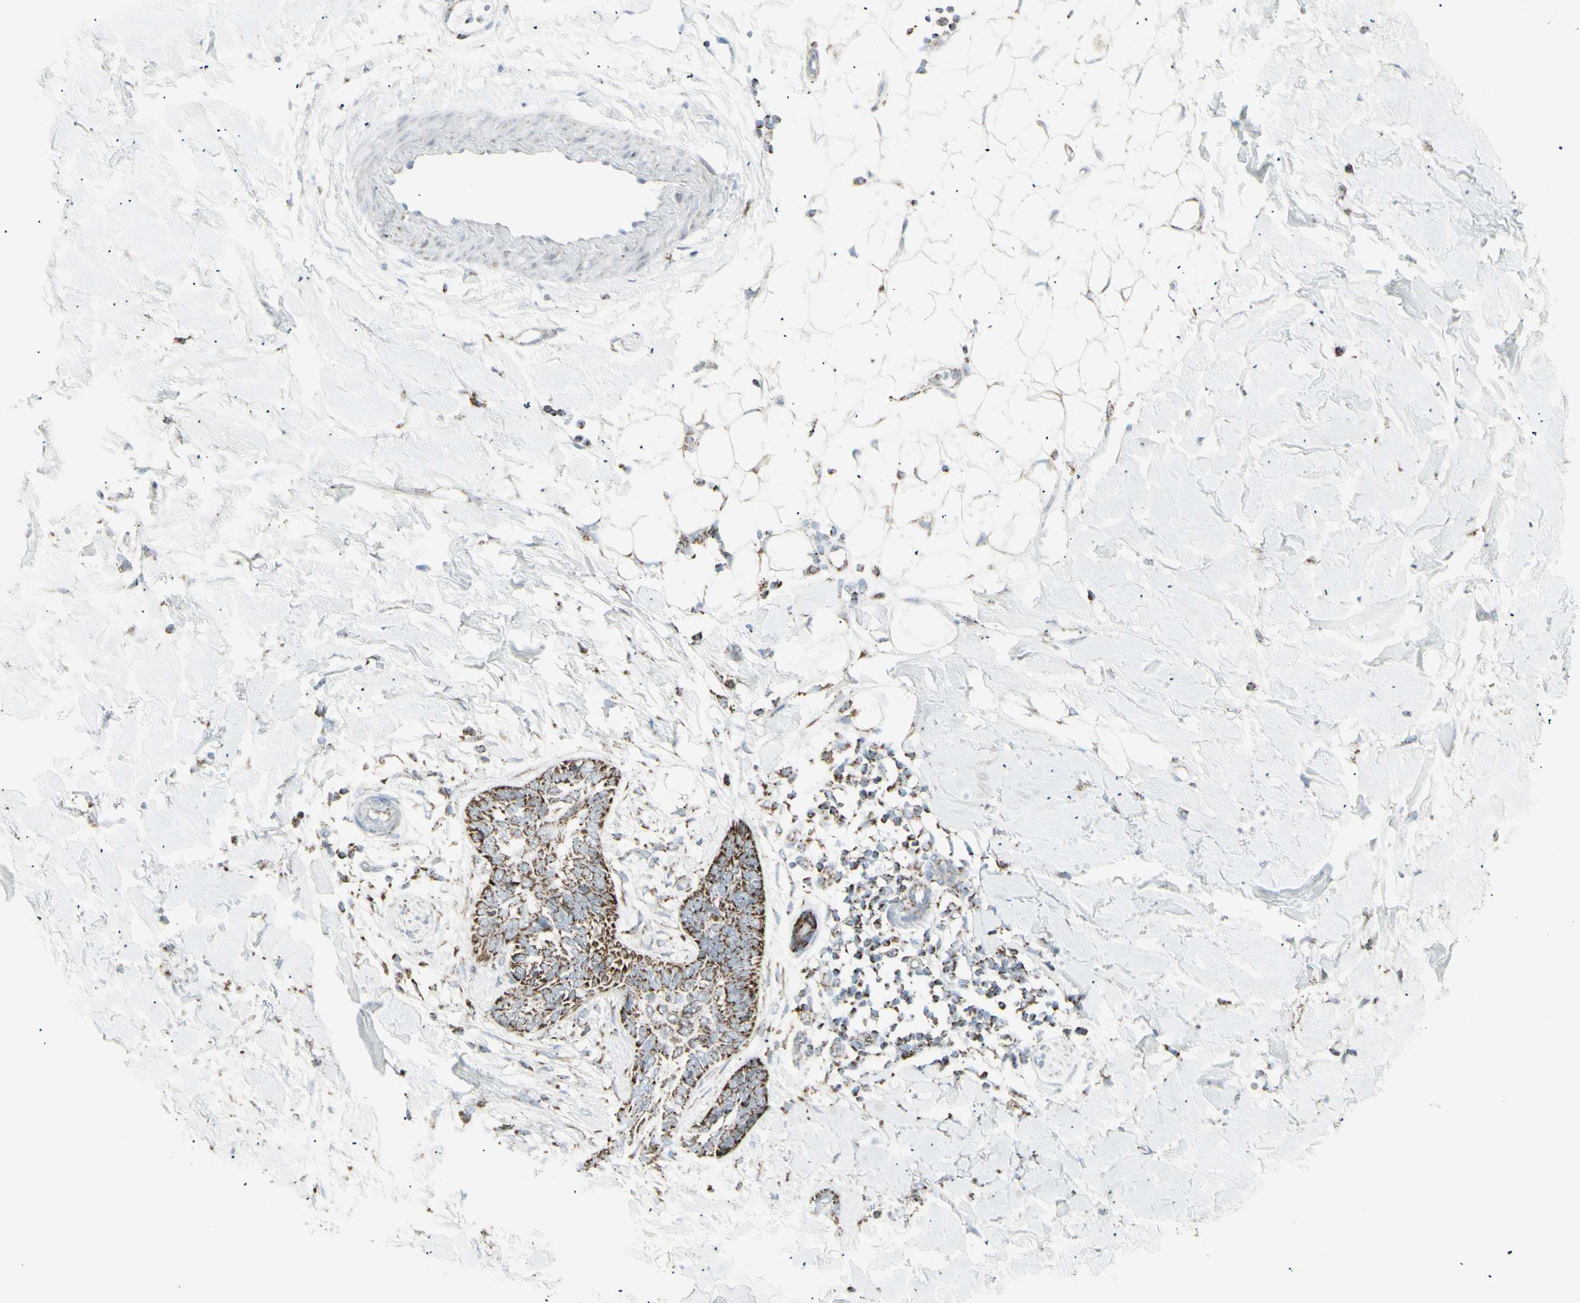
{"staining": {"intensity": "strong", "quantity": "25%-75%", "location": "cytoplasmic/membranous"}, "tissue": "skin cancer", "cell_type": "Tumor cells", "image_type": "cancer", "snomed": [{"axis": "morphology", "description": "Basal cell carcinoma"}, {"axis": "topography", "description": "Skin"}], "caption": "Tumor cells reveal high levels of strong cytoplasmic/membranous staining in about 25%-75% of cells in skin cancer (basal cell carcinoma). Immunohistochemistry stains the protein of interest in brown and the nuclei are stained blue.", "gene": "PLGRKT", "patient": {"sex": "female", "age": 58}}